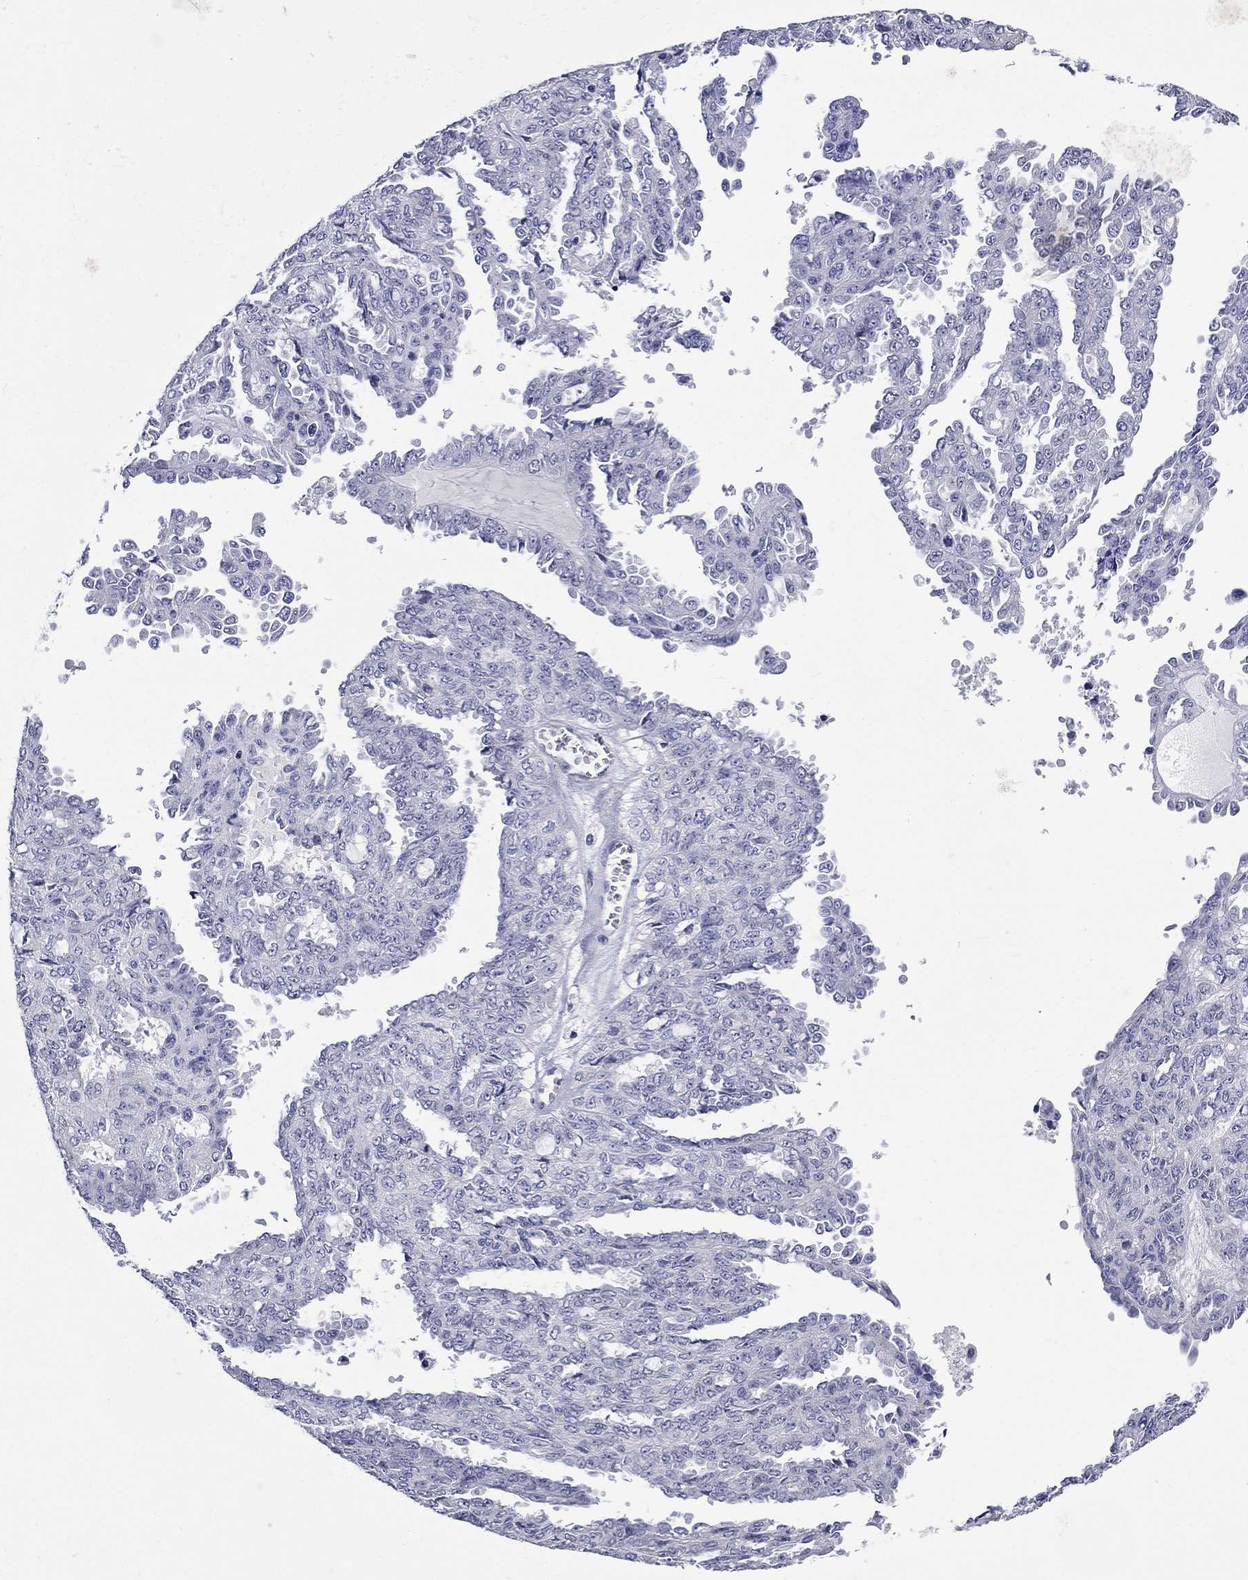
{"staining": {"intensity": "negative", "quantity": "none", "location": "none"}, "tissue": "ovarian cancer", "cell_type": "Tumor cells", "image_type": "cancer", "snomed": [{"axis": "morphology", "description": "Cystadenocarcinoma, serous, NOS"}, {"axis": "topography", "description": "Ovary"}], "caption": "Protein analysis of ovarian cancer displays no significant staining in tumor cells.", "gene": "CERS1", "patient": {"sex": "female", "age": 71}}